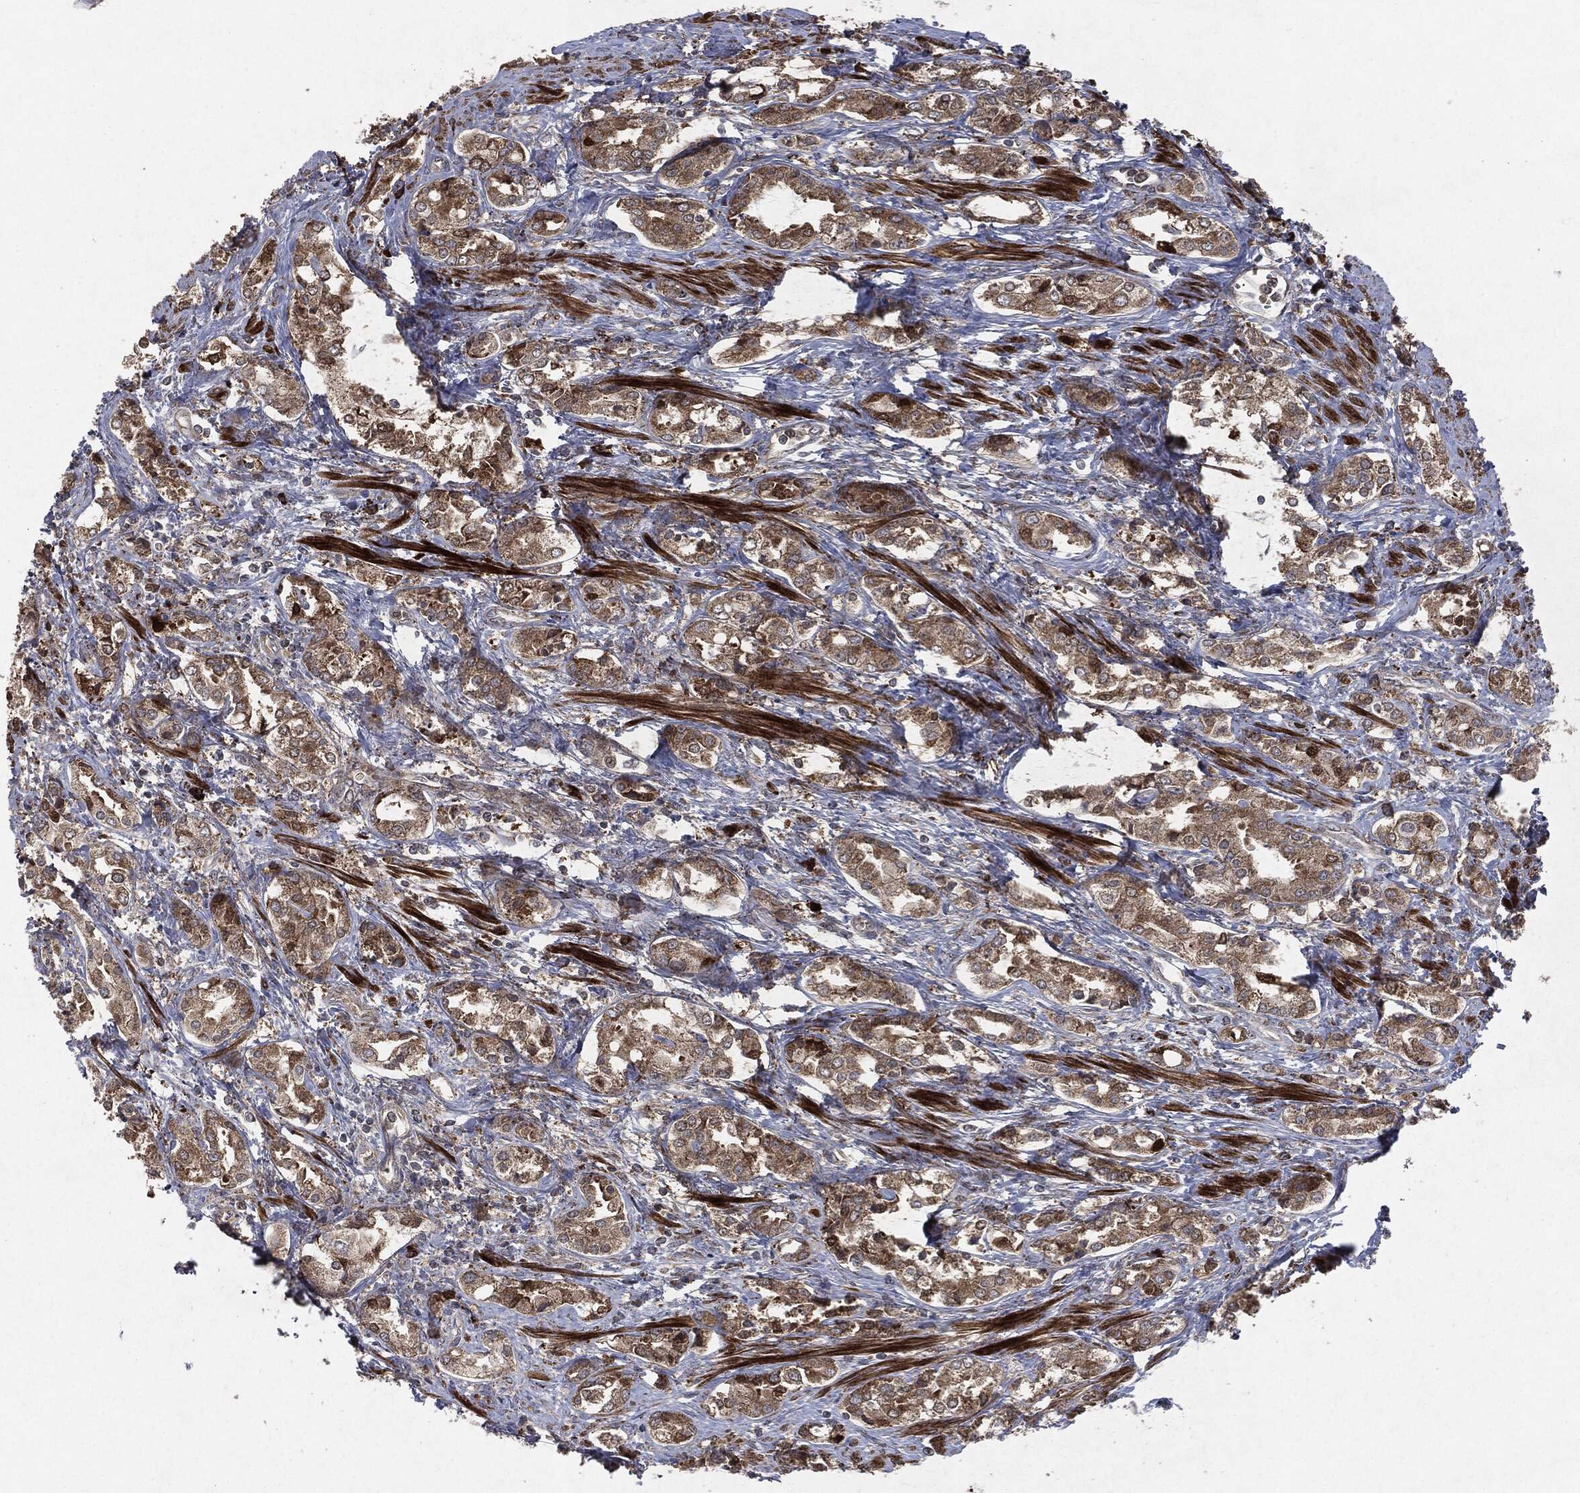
{"staining": {"intensity": "moderate", "quantity": ">75%", "location": "cytoplasmic/membranous"}, "tissue": "prostate cancer", "cell_type": "Tumor cells", "image_type": "cancer", "snomed": [{"axis": "morphology", "description": "Adenocarcinoma, NOS"}, {"axis": "topography", "description": "Prostate and seminal vesicle, NOS"}, {"axis": "topography", "description": "Prostate"}], "caption": "Prostate cancer (adenocarcinoma) was stained to show a protein in brown. There is medium levels of moderate cytoplasmic/membranous staining in about >75% of tumor cells.", "gene": "RAF1", "patient": {"sex": "male", "age": 62}}